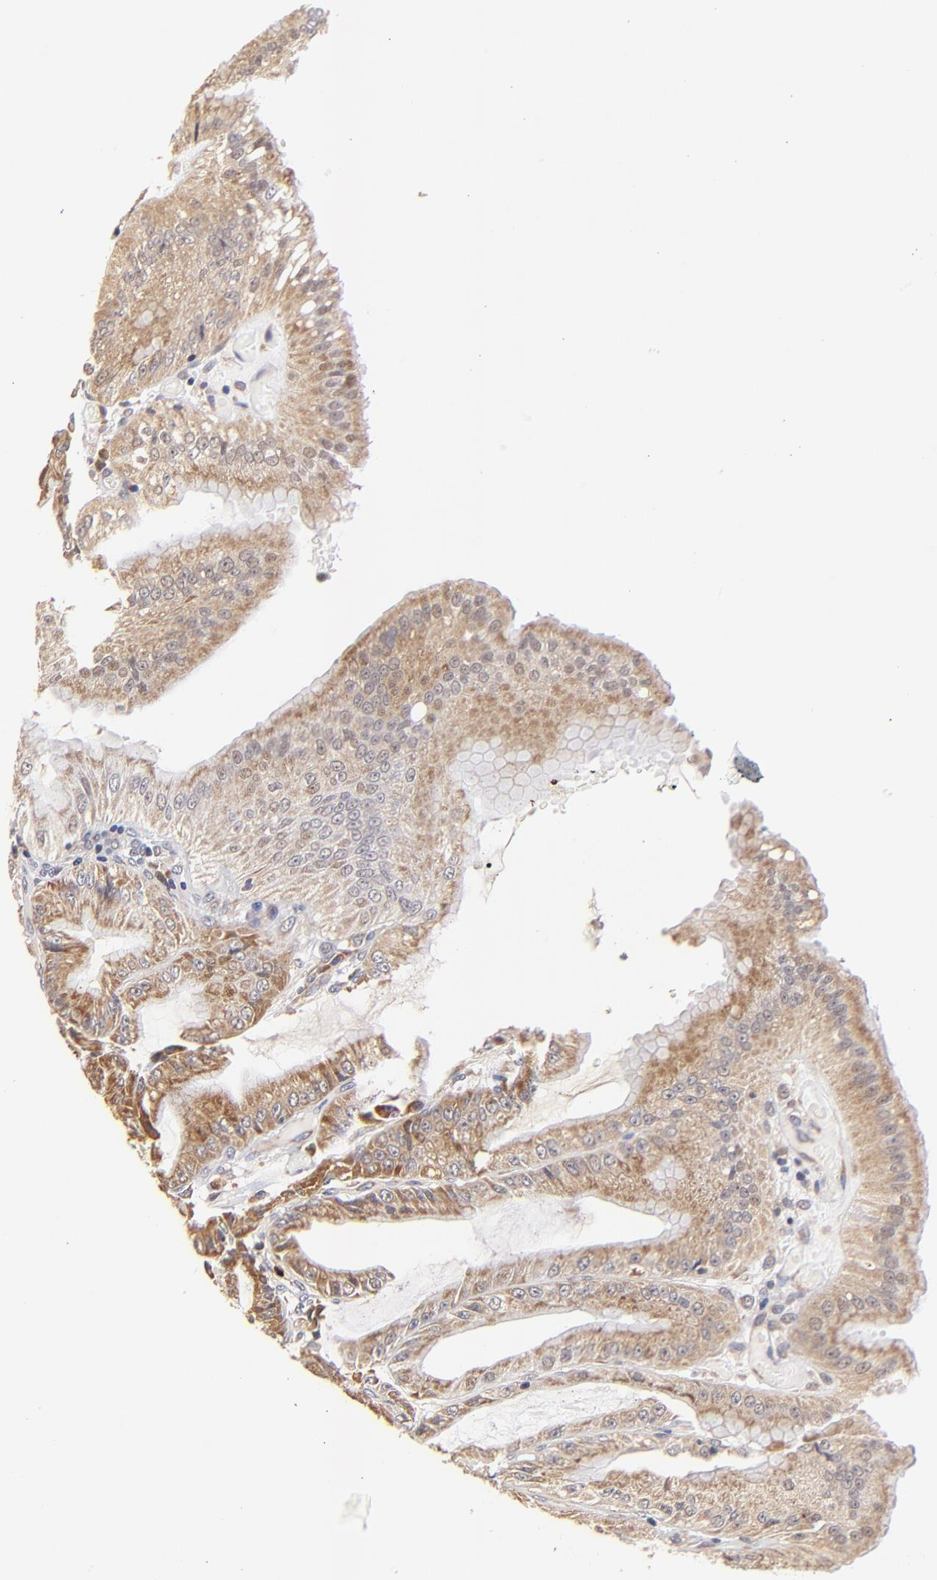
{"staining": {"intensity": "moderate", "quantity": ">75%", "location": "cytoplasmic/membranous"}, "tissue": "stomach", "cell_type": "Glandular cells", "image_type": "normal", "snomed": [{"axis": "morphology", "description": "Normal tissue, NOS"}, {"axis": "topography", "description": "Stomach, lower"}], "caption": "Protein expression analysis of normal stomach exhibits moderate cytoplasmic/membranous expression in about >75% of glandular cells.", "gene": "BBOF1", "patient": {"sex": "male", "age": 71}}